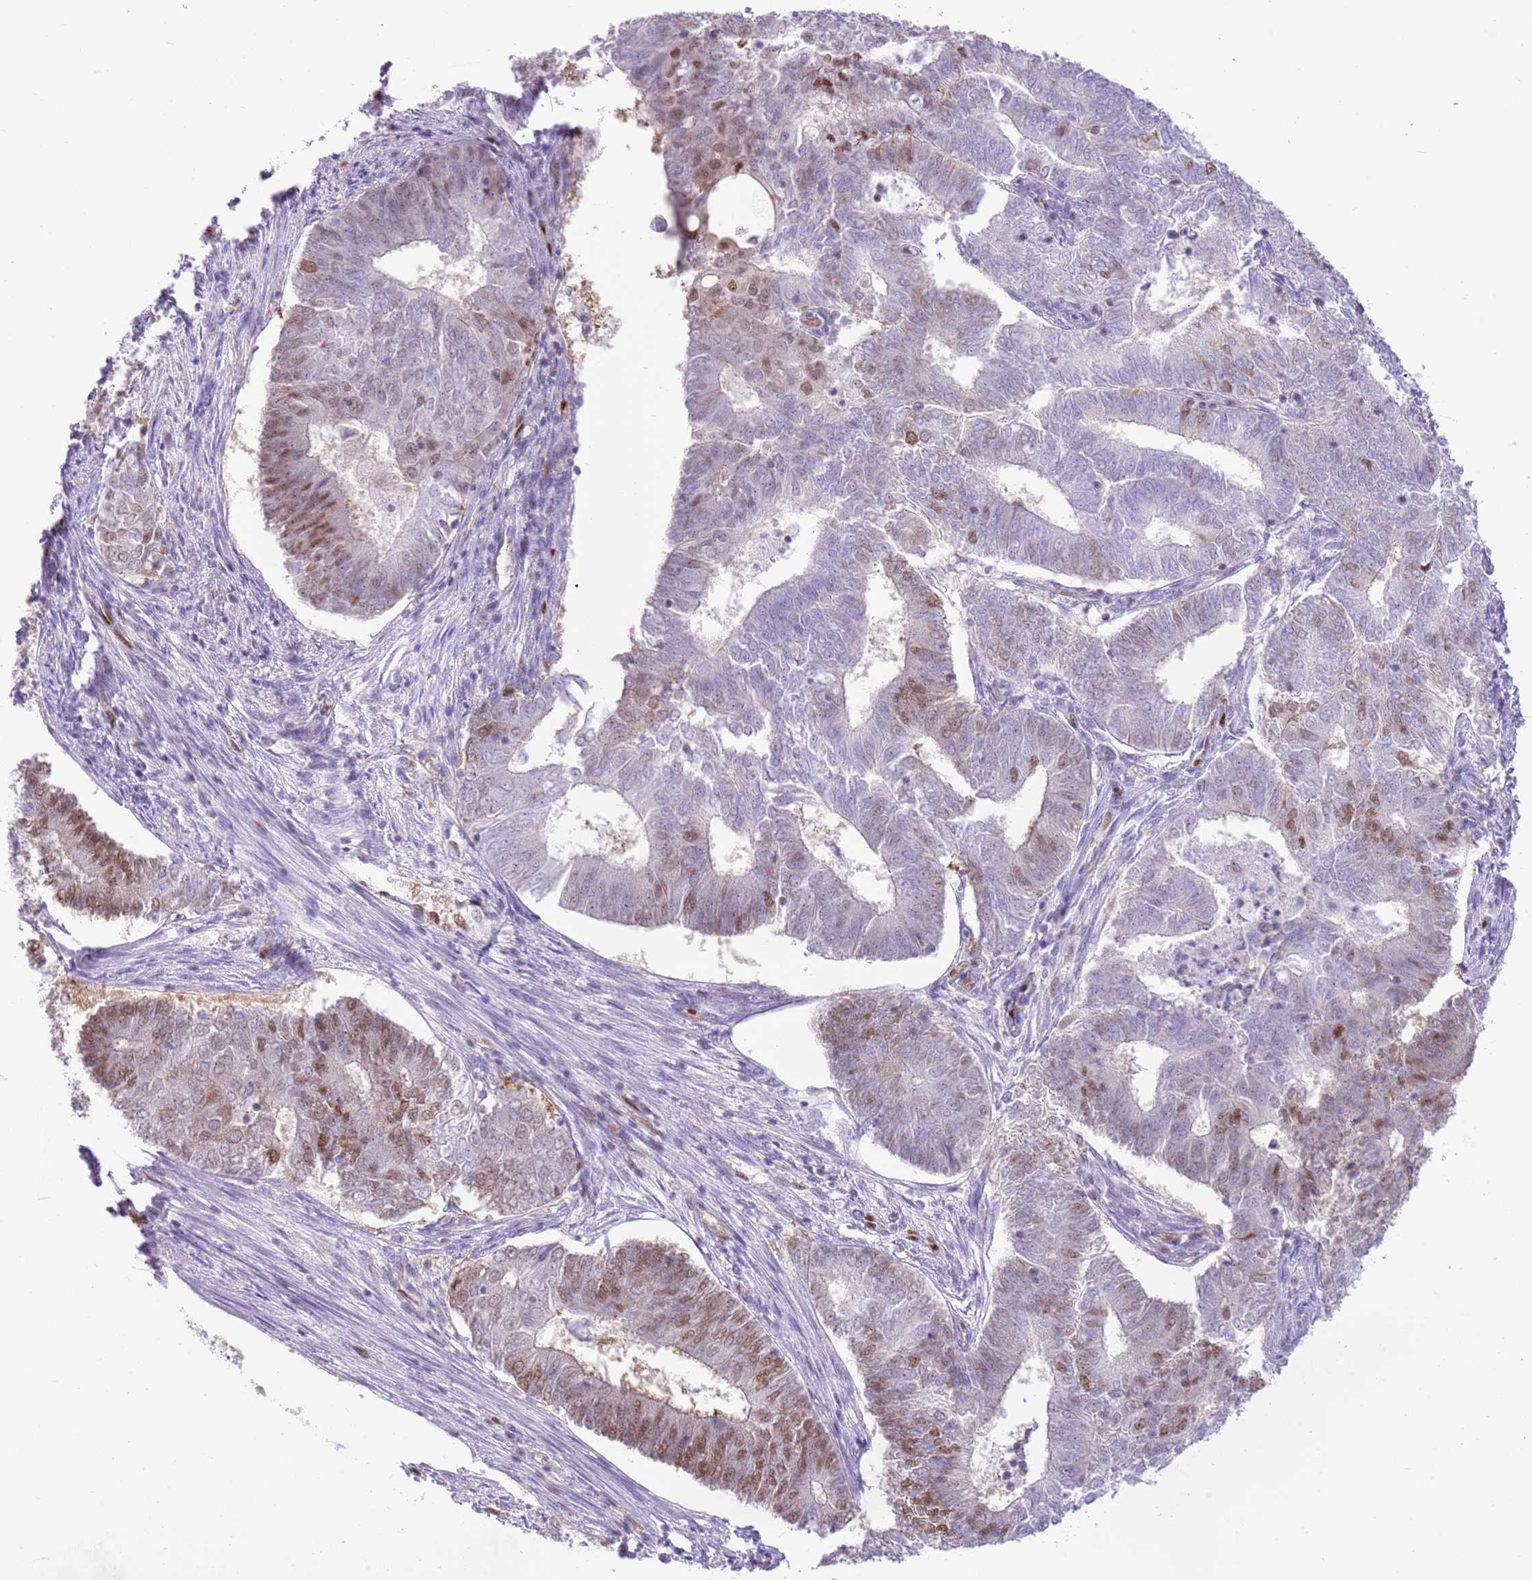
{"staining": {"intensity": "moderate", "quantity": "<25%", "location": "nuclear"}, "tissue": "endometrial cancer", "cell_type": "Tumor cells", "image_type": "cancer", "snomed": [{"axis": "morphology", "description": "Adenocarcinoma, NOS"}, {"axis": "topography", "description": "Endometrium"}], "caption": "An IHC image of neoplastic tissue is shown. Protein staining in brown labels moderate nuclear positivity in endometrial adenocarcinoma within tumor cells.", "gene": "DDI2", "patient": {"sex": "female", "age": 62}}